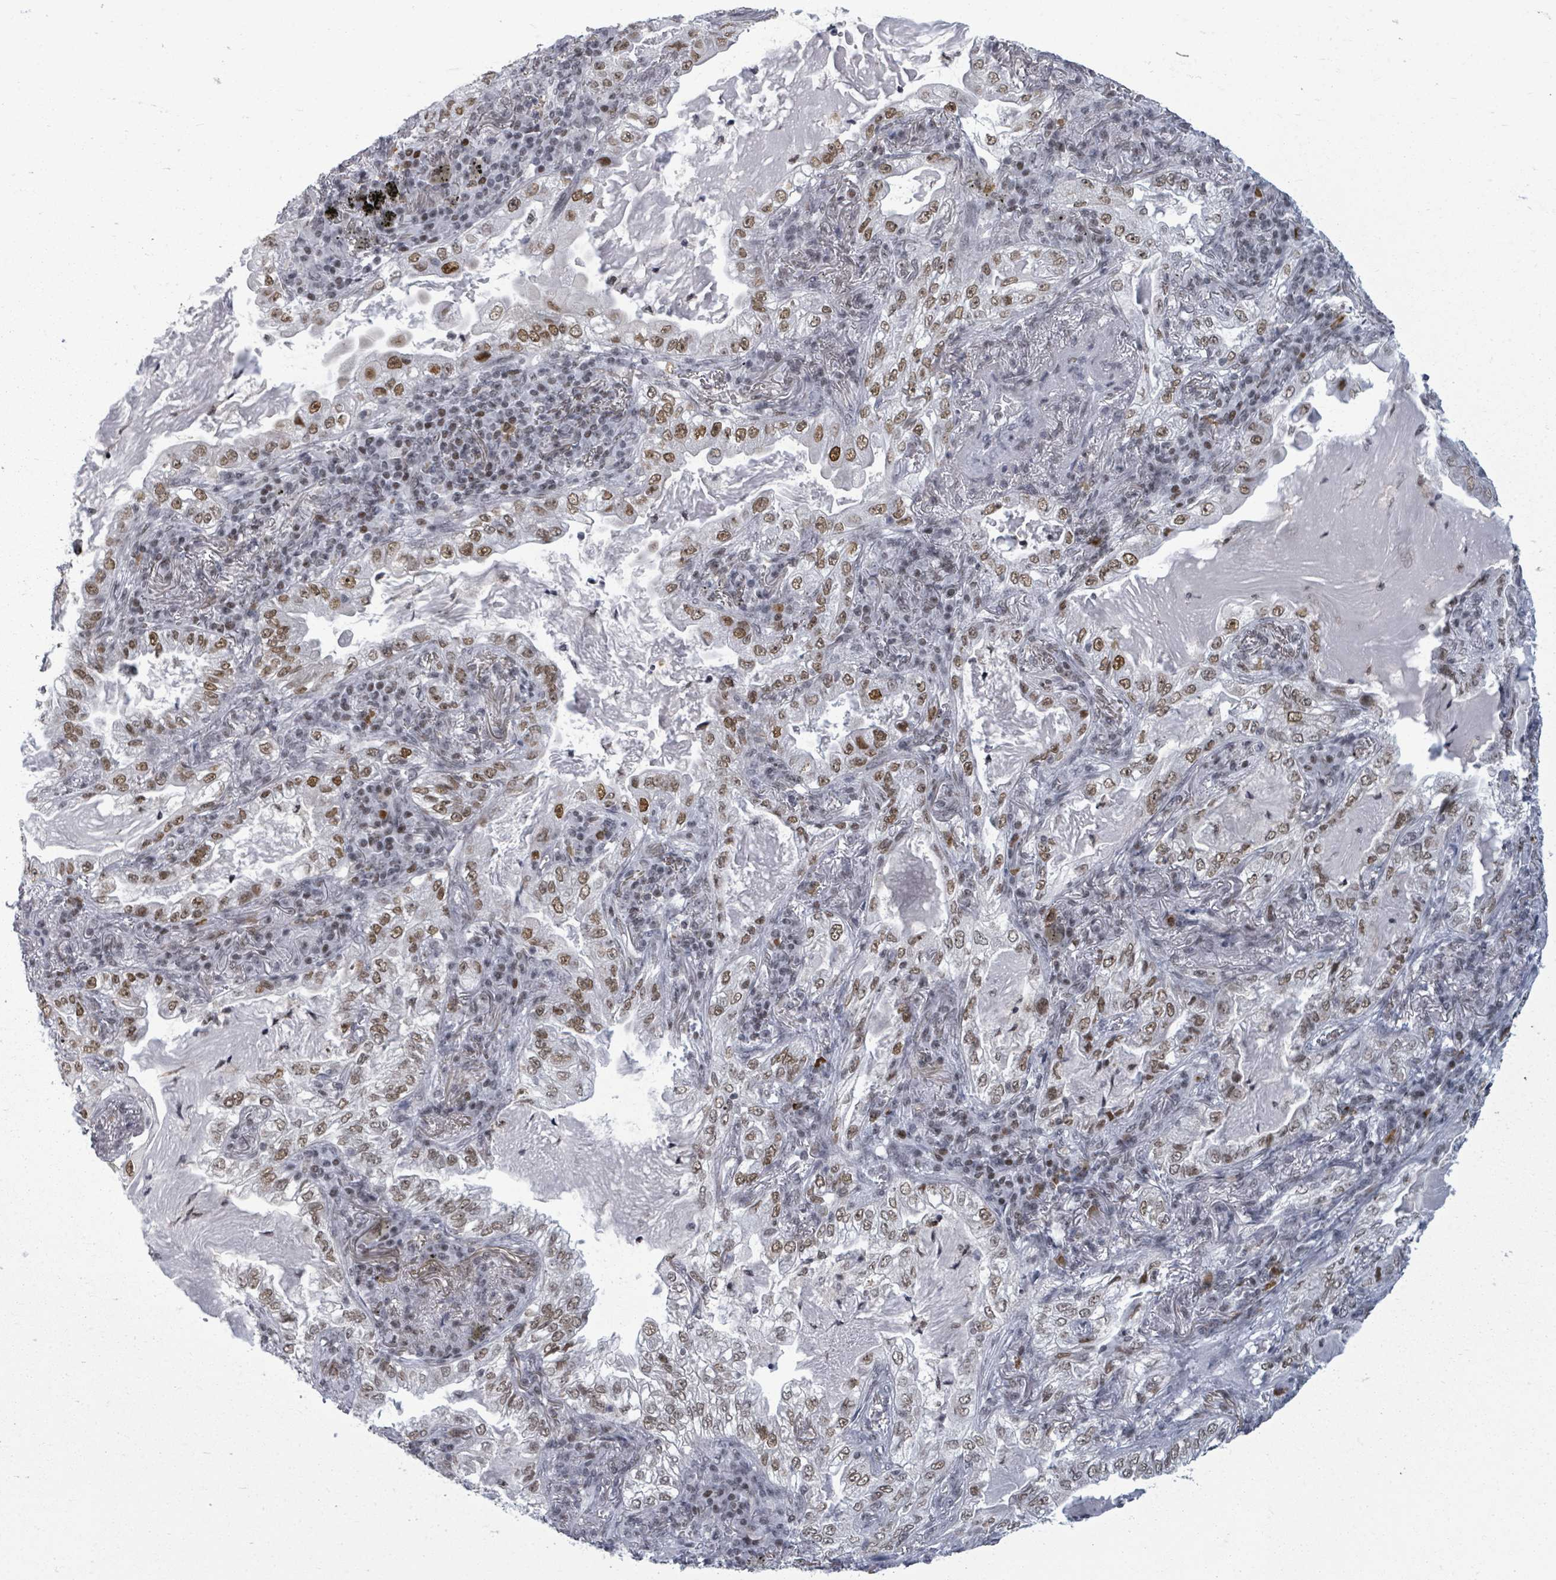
{"staining": {"intensity": "moderate", "quantity": ">75%", "location": "nuclear"}, "tissue": "lung cancer", "cell_type": "Tumor cells", "image_type": "cancer", "snomed": [{"axis": "morphology", "description": "Adenocarcinoma, NOS"}, {"axis": "topography", "description": "Lung"}], "caption": "High-power microscopy captured an immunohistochemistry histopathology image of lung cancer, revealing moderate nuclear positivity in about >75% of tumor cells.", "gene": "ERCC5", "patient": {"sex": "female", "age": 73}}